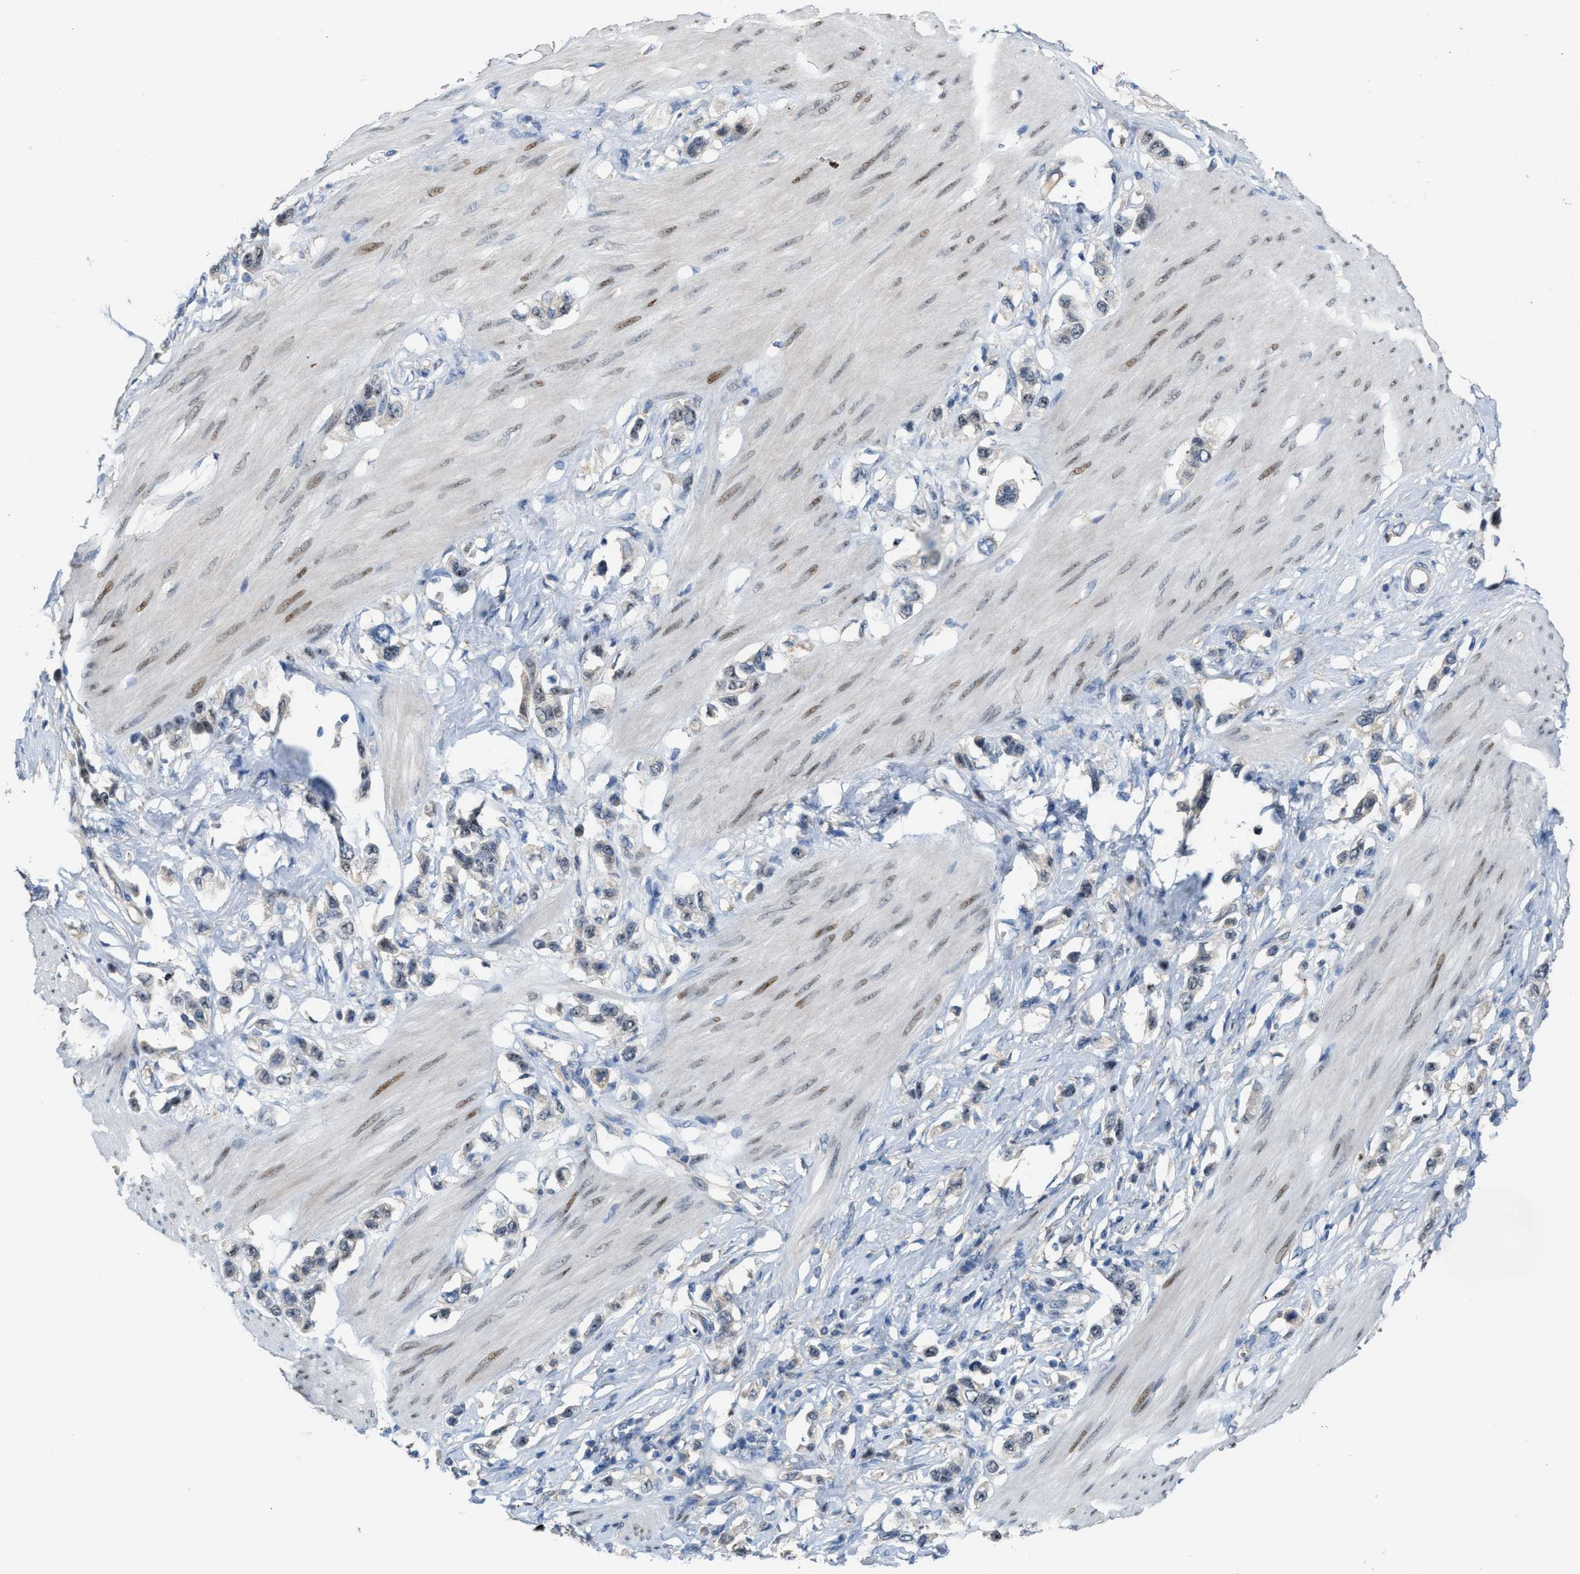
{"staining": {"intensity": "negative", "quantity": "none", "location": "none"}, "tissue": "stomach cancer", "cell_type": "Tumor cells", "image_type": "cancer", "snomed": [{"axis": "morphology", "description": "Adenocarcinoma, NOS"}, {"axis": "topography", "description": "Stomach"}], "caption": "Immunohistochemistry (IHC) of human stomach cancer exhibits no expression in tumor cells.", "gene": "ZNF783", "patient": {"sex": "female", "age": 65}}